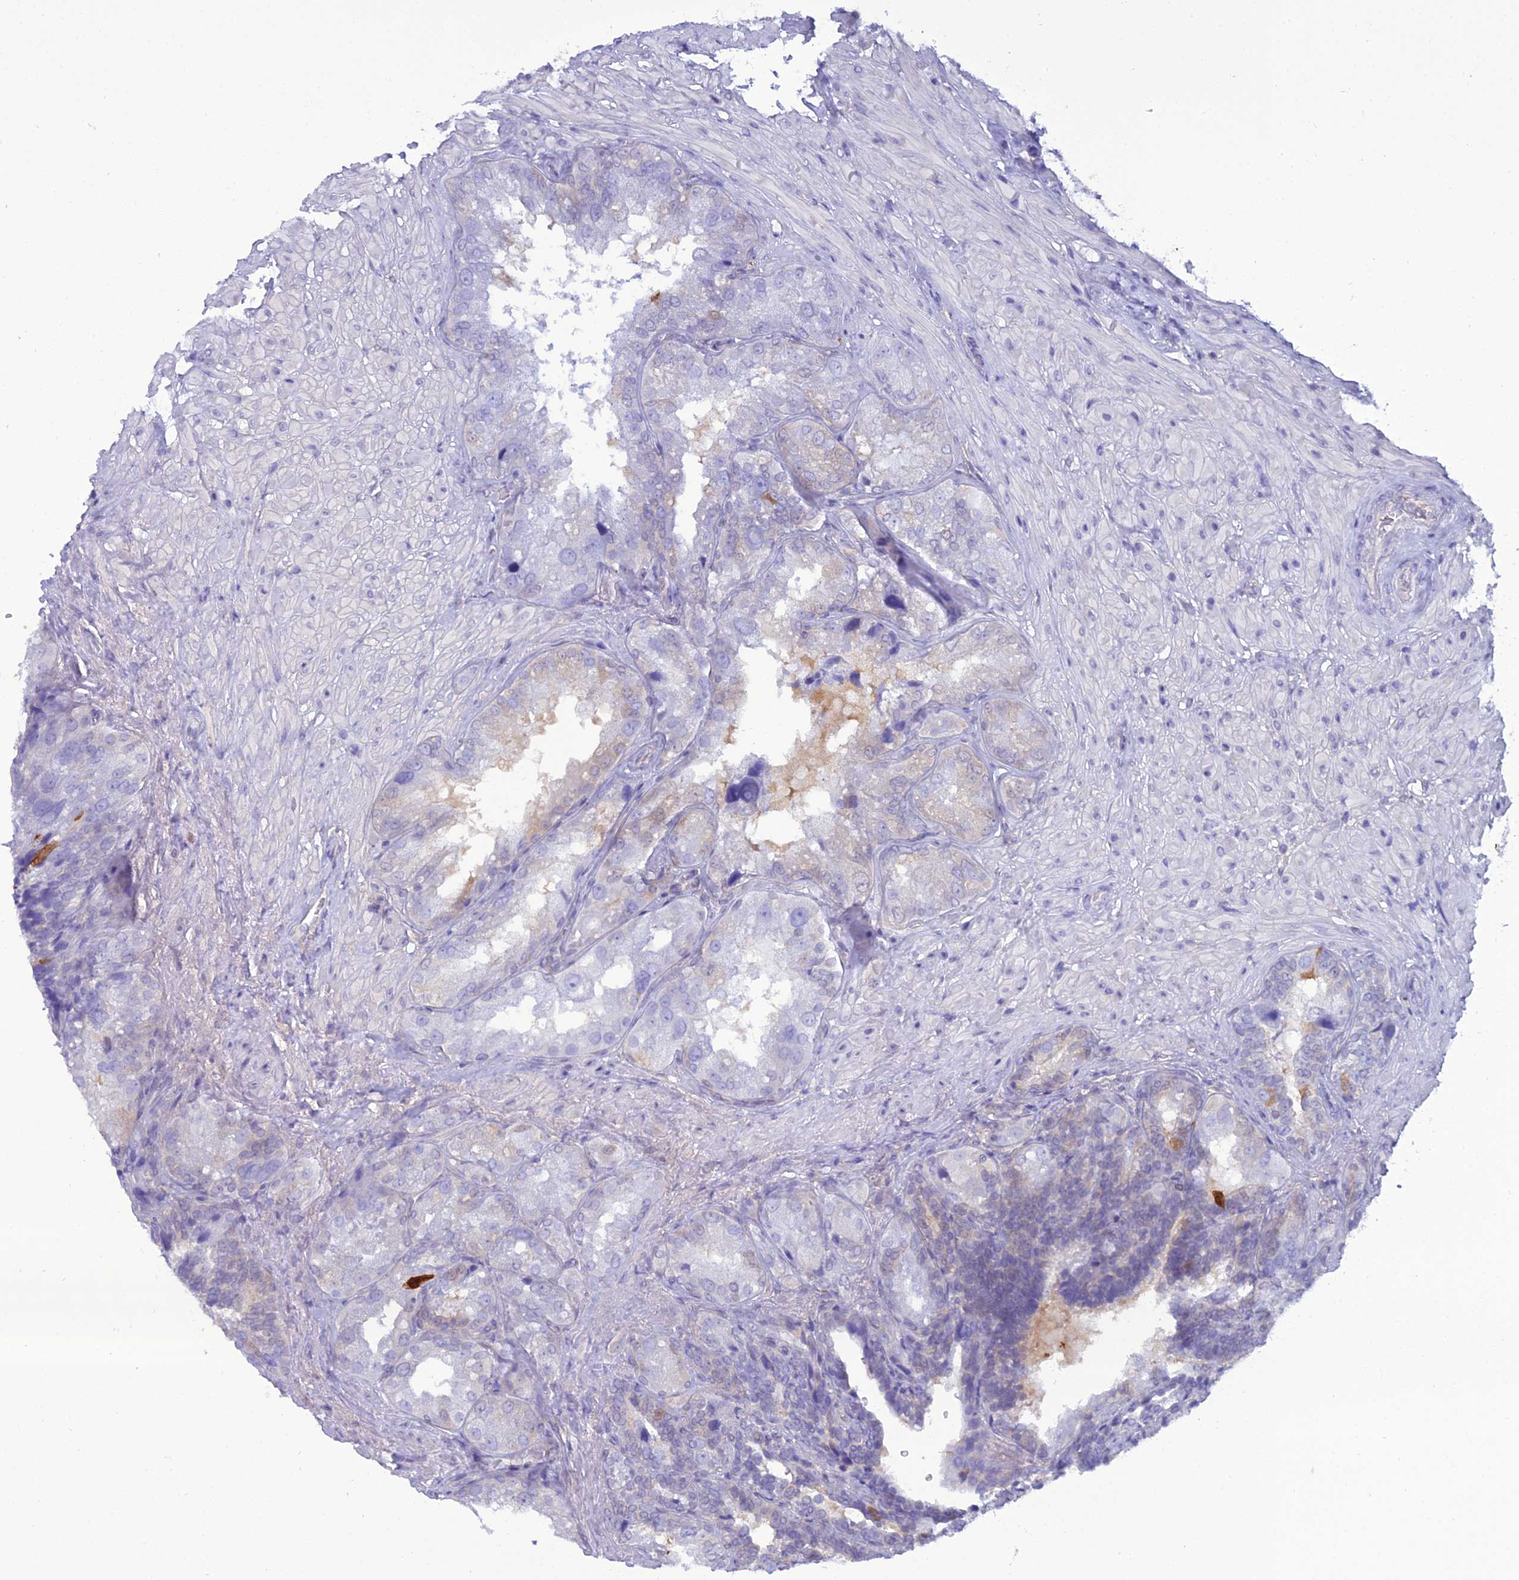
{"staining": {"intensity": "negative", "quantity": "none", "location": "none"}, "tissue": "seminal vesicle", "cell_type": "Glandular cells", "image_type": "normal", "snomed": [{"axis": "morphology", "description": "Normal tissue, NOS"}, {"axis": "topography", "description": "Seminal veicle"}, {"axis": "topography", "description": "Peripheral nerve tissue"}], "caption": "DAB immunohistochemical staining of normal seminal vesicle reveals no significant expression in glandular cells. Brightfield microscopy of immunohistochemistry (IHC) stained with DAB (3,3'-diaminobenzidine) (brown) and hematoxylin (blue), captured at high magnification.", "gene": "GNPNAT1", "patient": {"sex": "male", "age": 63}}